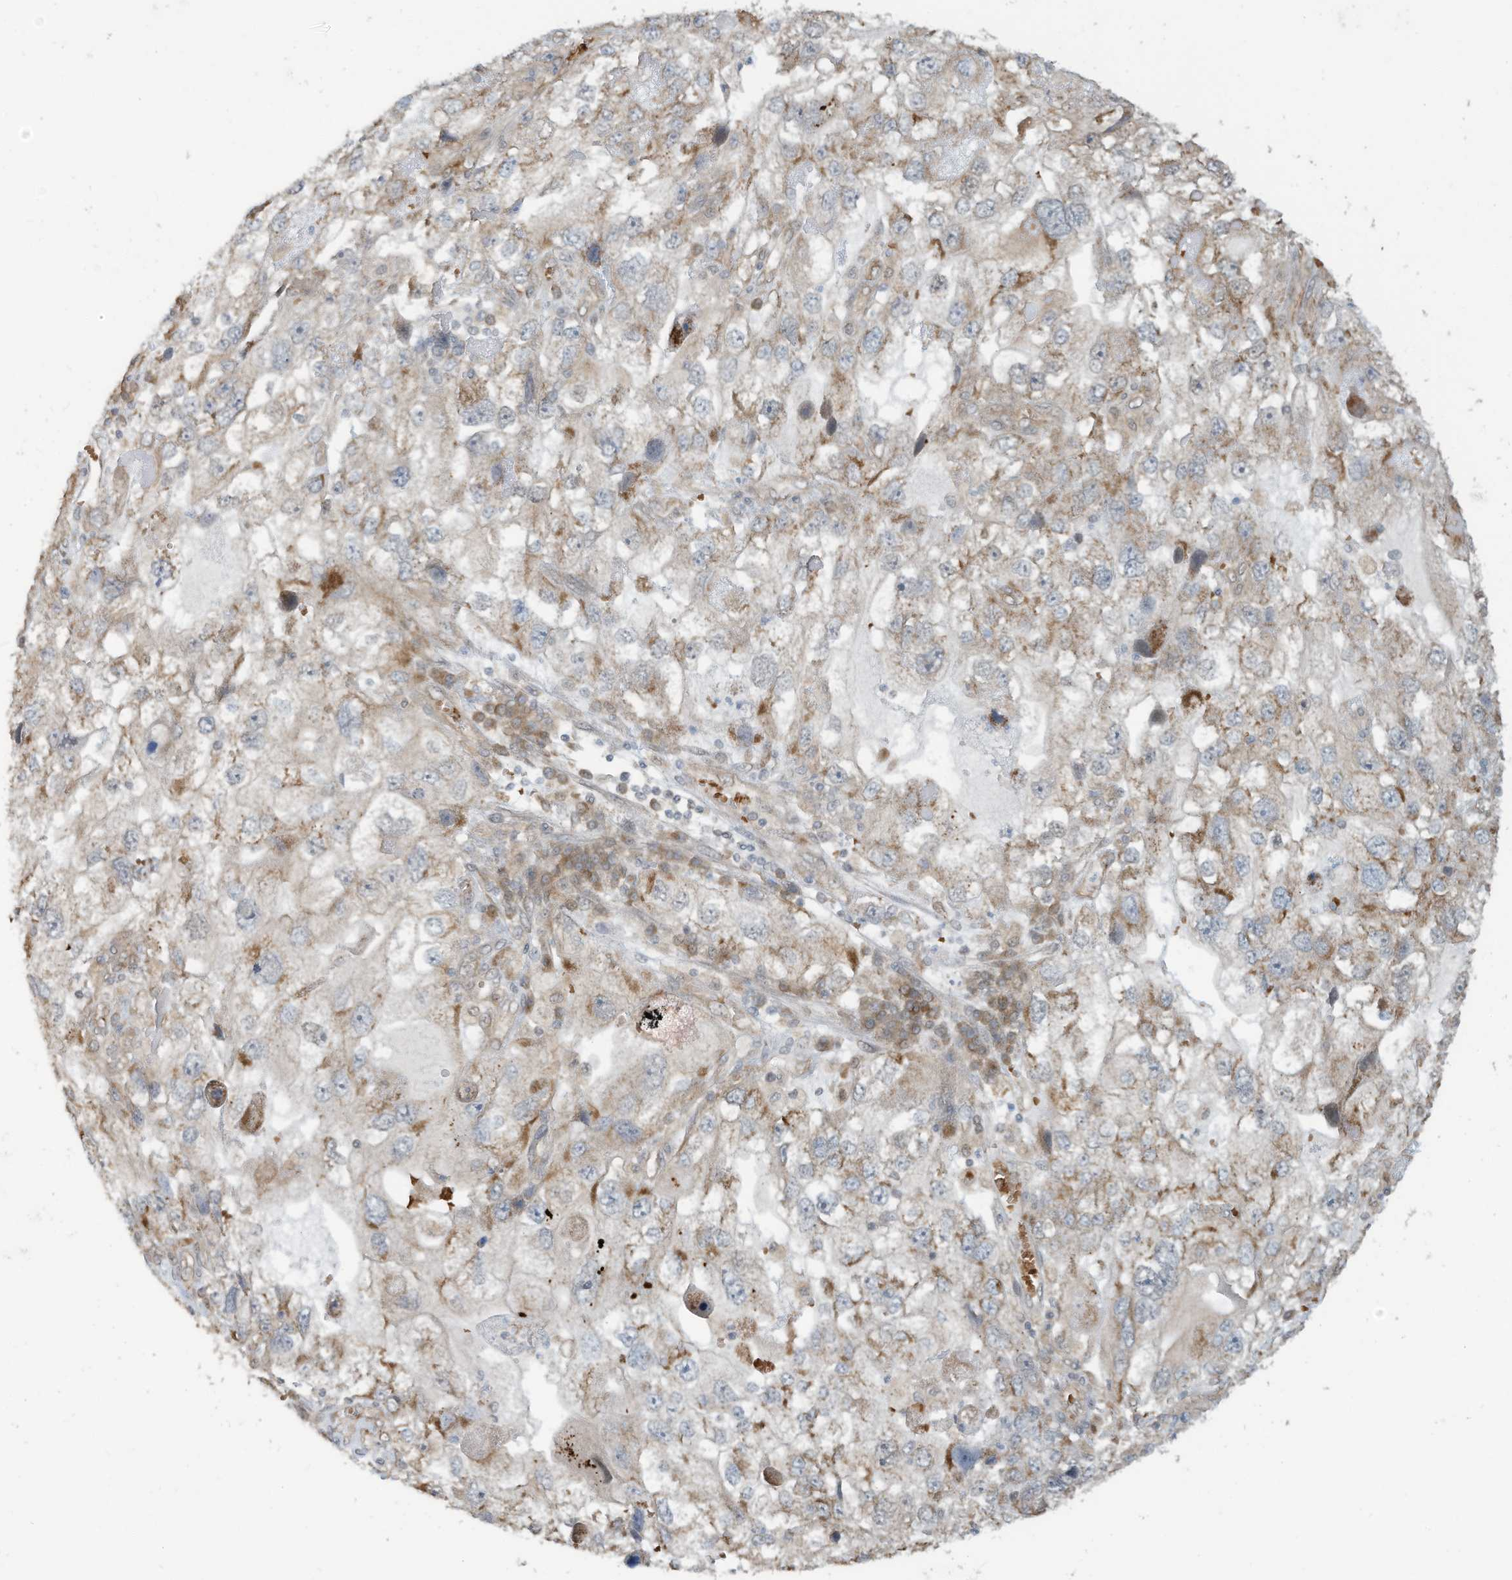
{"staining": {"intensity": "weak", "quantity": "25%-75%", "location": "cytoplasmic/membranous"}, "tissue": "endometrial cancer", "cell_type": "Tumor cells", "image_type": "cancer", "snomed": [{"axis": "morphology", "description": "Adenocarcinoma, NOS"}, {"axis": "topography", "description": "Endometrium"}], "caption": "This micrograph exhibits immunohistochemistry (IHC) staining of endometrial cancer, with low weak cytoplasmic/membranous positivity in about 25%-75% of tumor cells.", "gene": "ERI2", "patient": {"sex": "female", "age": 49}}